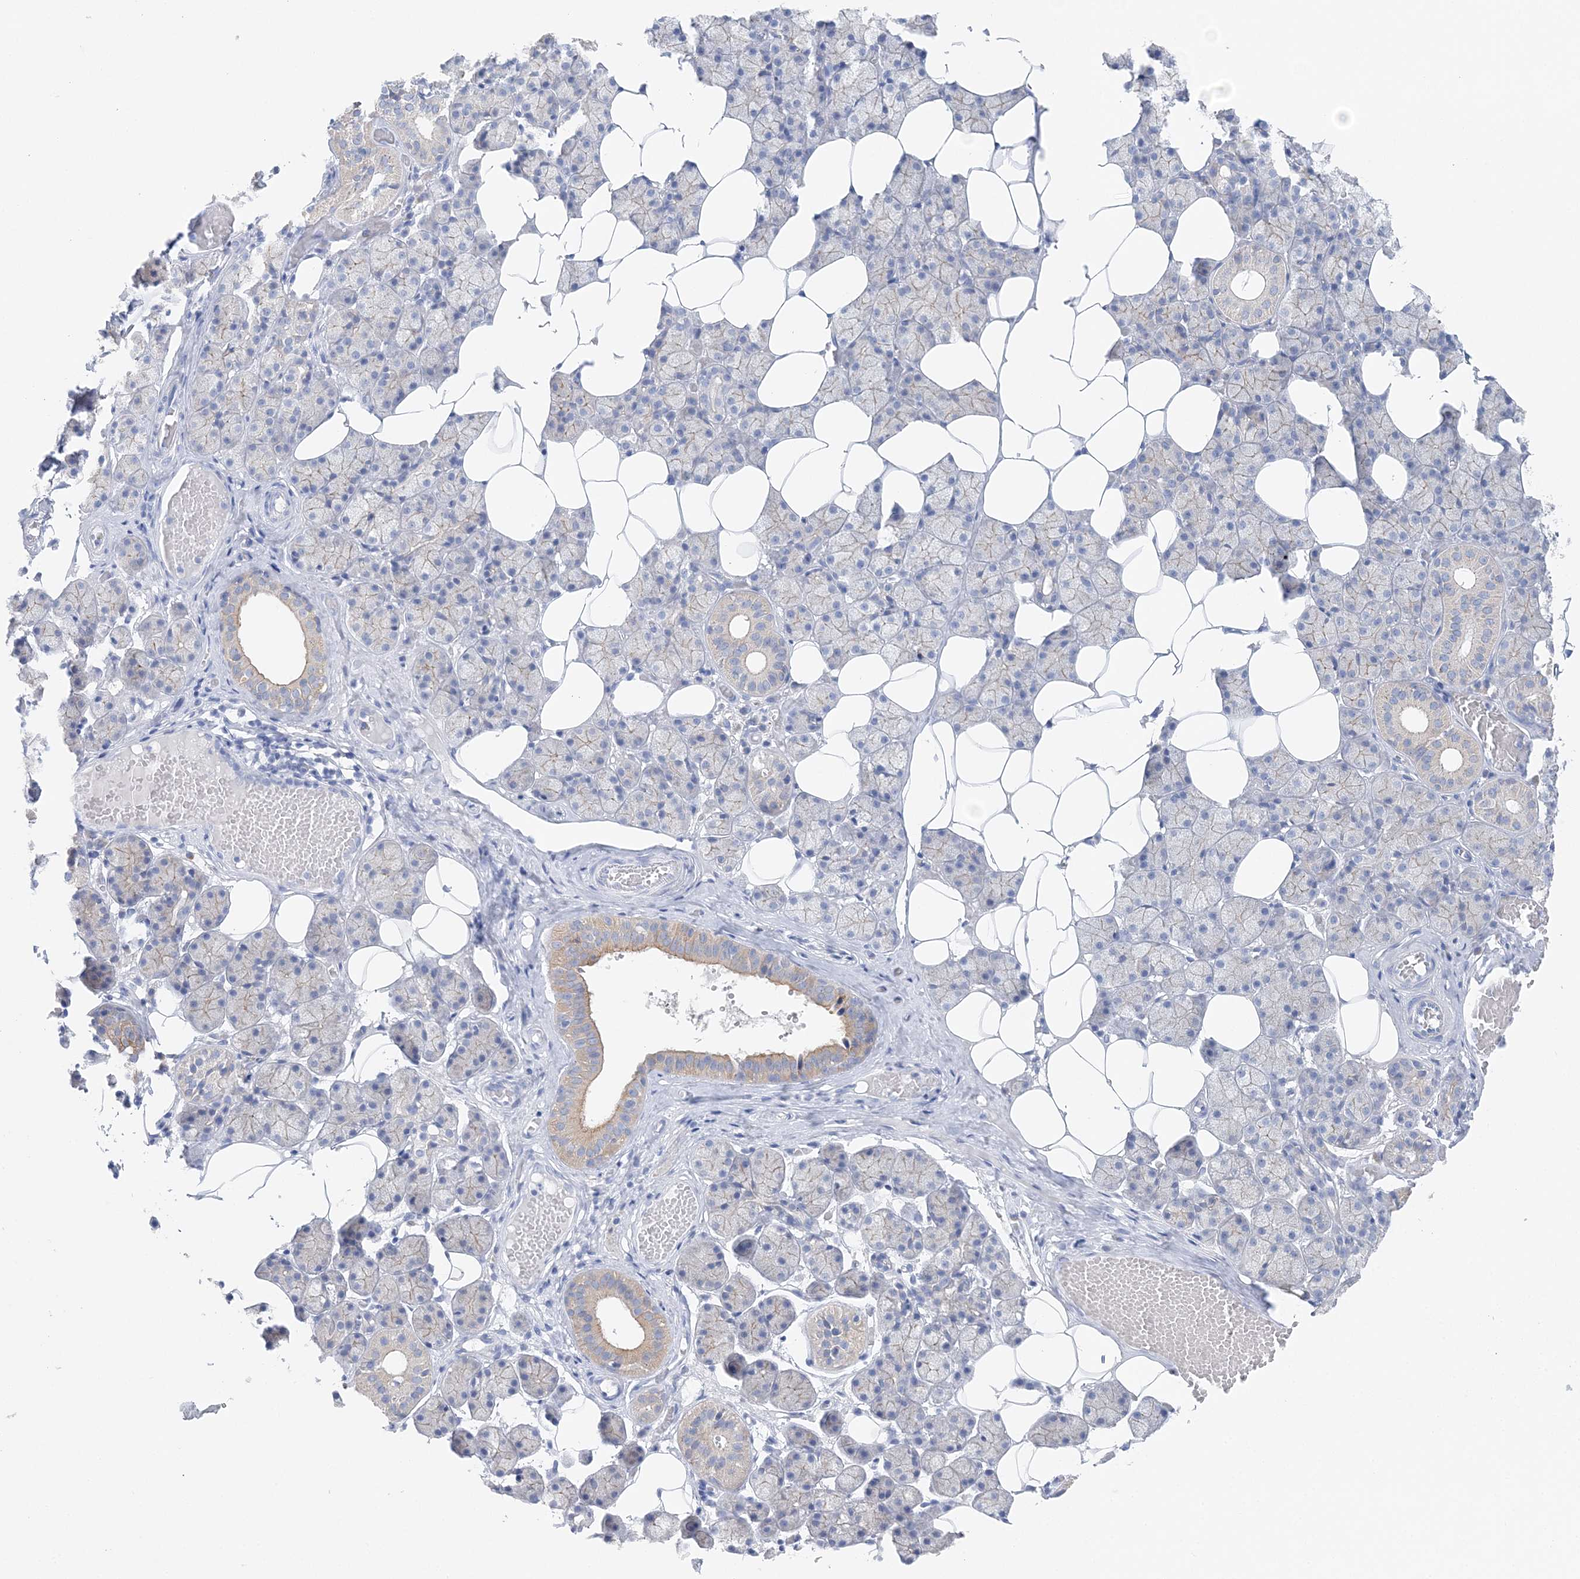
{"staining": {"intensity": "weak", "quantity": "<25%", "location": "cytoplasmic/membranous"}, "tissue": "salivary gland", "cell_type": "Glandular cells", "image_type": "normal", "snomed": [{"axis": "morphology", "description": "Normal tissue, NOS"}, {"axis": "topography", "description": "Salivary gland"}], "caption": "This micrograph is of benign salivary gland stained with immunohistochemistry to label a protein in brown with the nuclei are counter-stained blue. There is no positivity in glandular cells.", "gene": "SLC5A6", "patient": {"sex": "female", "age": 33}}